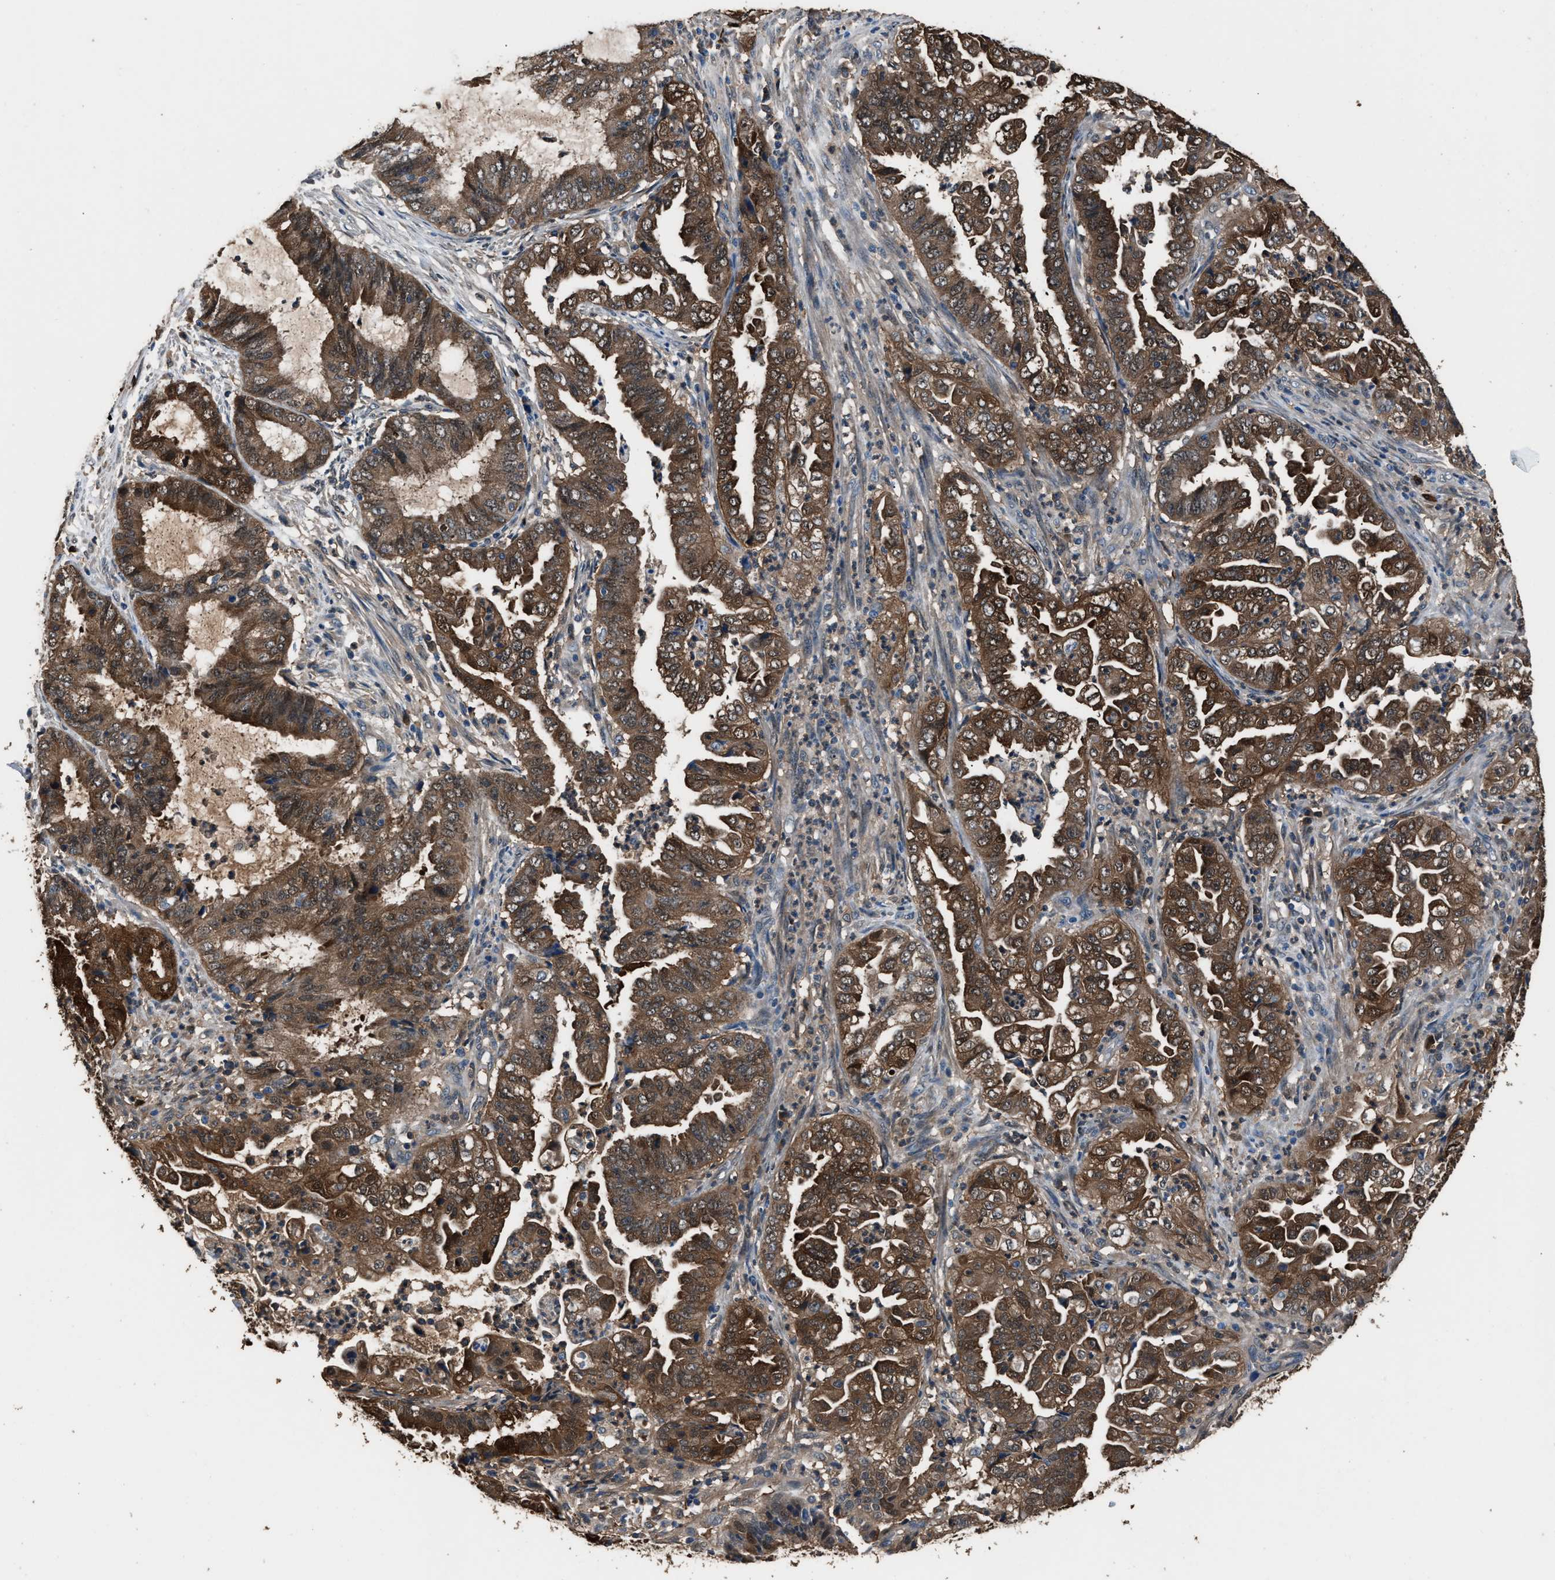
{"staining": {"intensity": "moderate", "quantity": ">75%", "location": "cytoplasmic/membranous"}, "tissue": "endometrial cancer", "cell_type": "Tumor cells", "image_type": "cancer", "snomed": [{"axis": "morphology", "description": "Adenocarcinoma, NOS"}, {"axis": "topography", "description": "Endometrium"}], "caption": "Immunohistochemical staining of endometrial cancer (adenocarcinoma) reveals medium levels of moderate cytoplasmic/membranous protein expression in approximately >75% of tumor cells.", "gene": "GSTP1", "patient": {"sex": "female", "age": 51}}